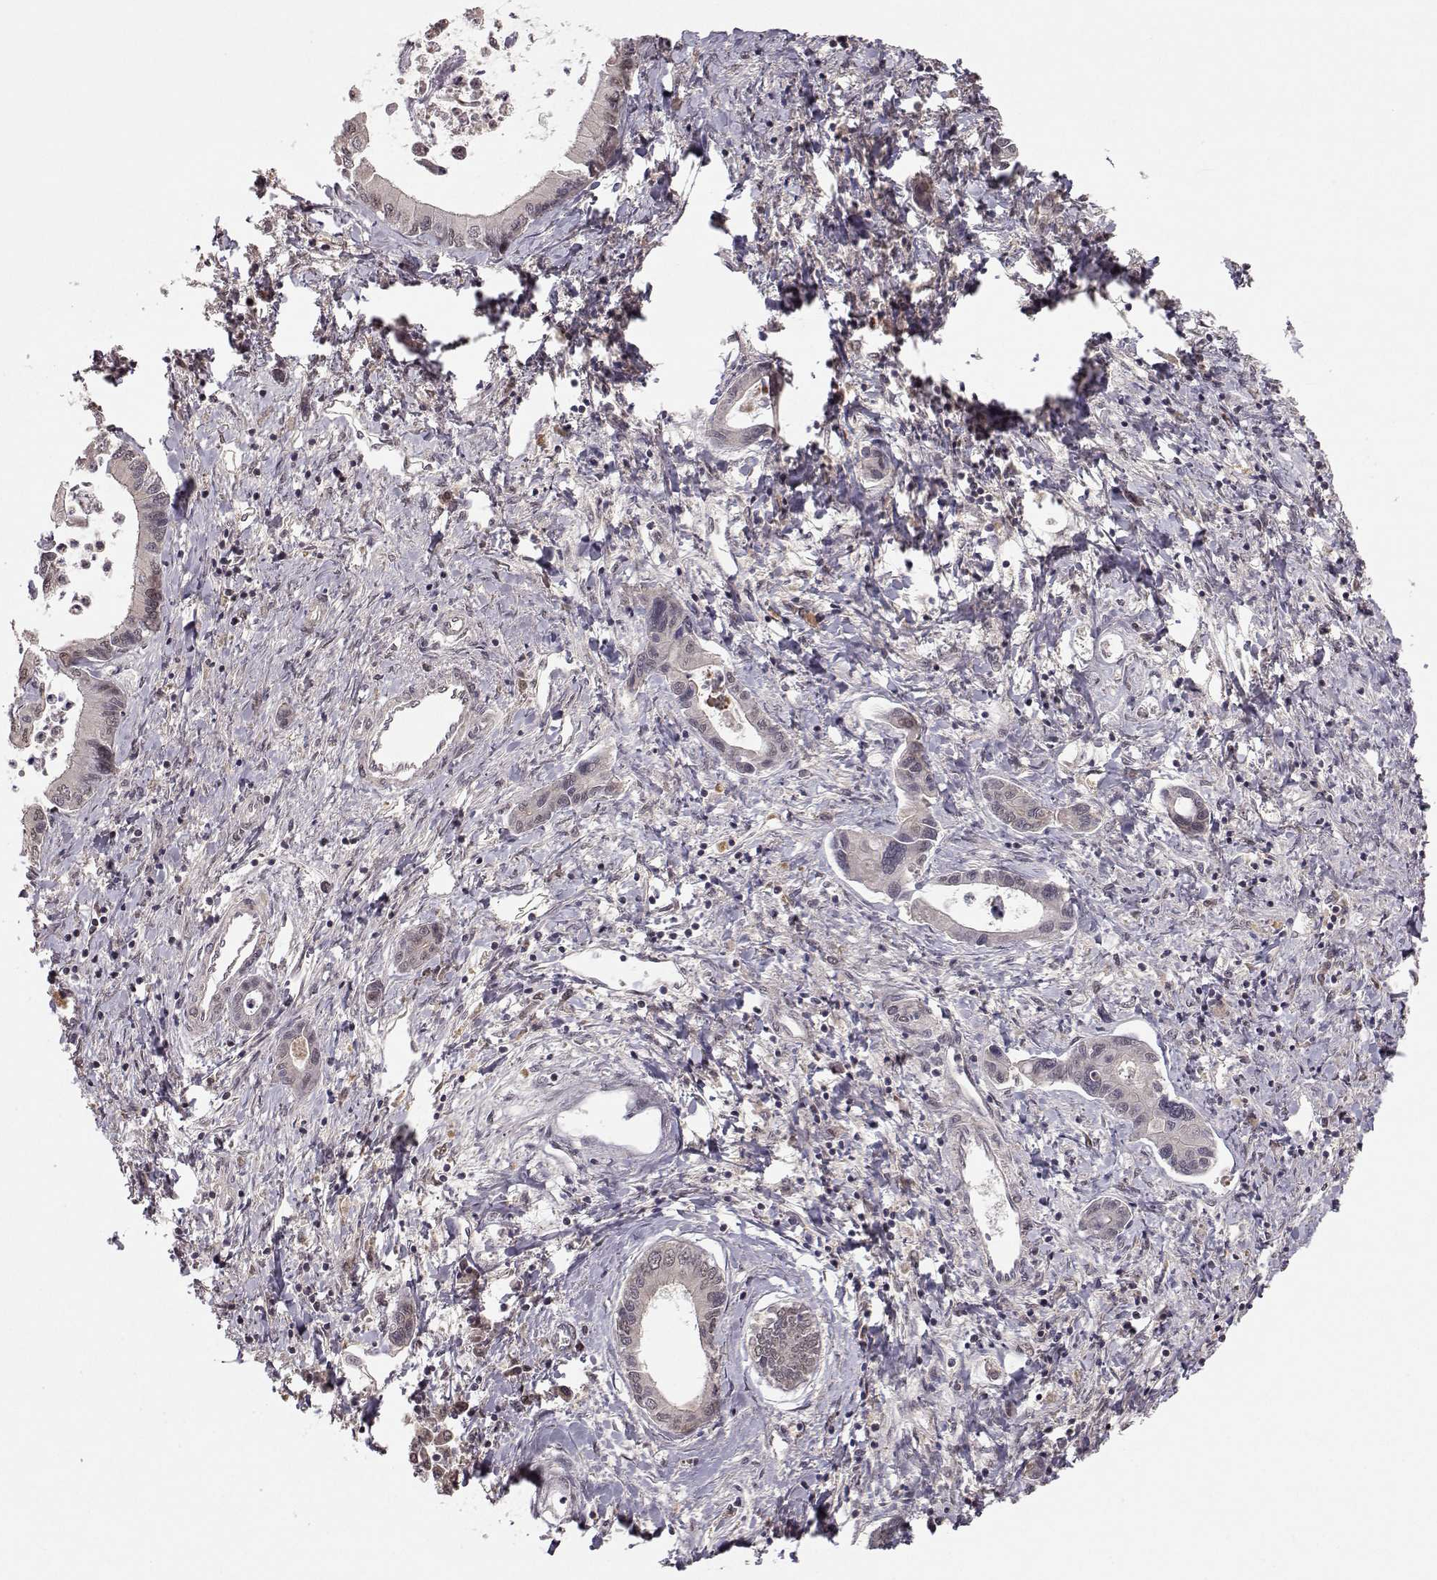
{"staining": {"intensity": "negative", "quantity": "none", "location": "none"}, "tissue": "liver cancer", "cell_type": "Tumor cells", "image_type": "cancer", "snomed": [{"axis": "morphology", "description": "Cholangiocarcinoma"}, {"axis": "topography", "description": "Liver"}], "caption": "This is an immunohistochemistry micrograph of human liver cancer (cholangiocarcinoma). There is no staining in tumor cells.", "gene": "PLEKHG3", "patient": {"sex": "male", "age": 66}}